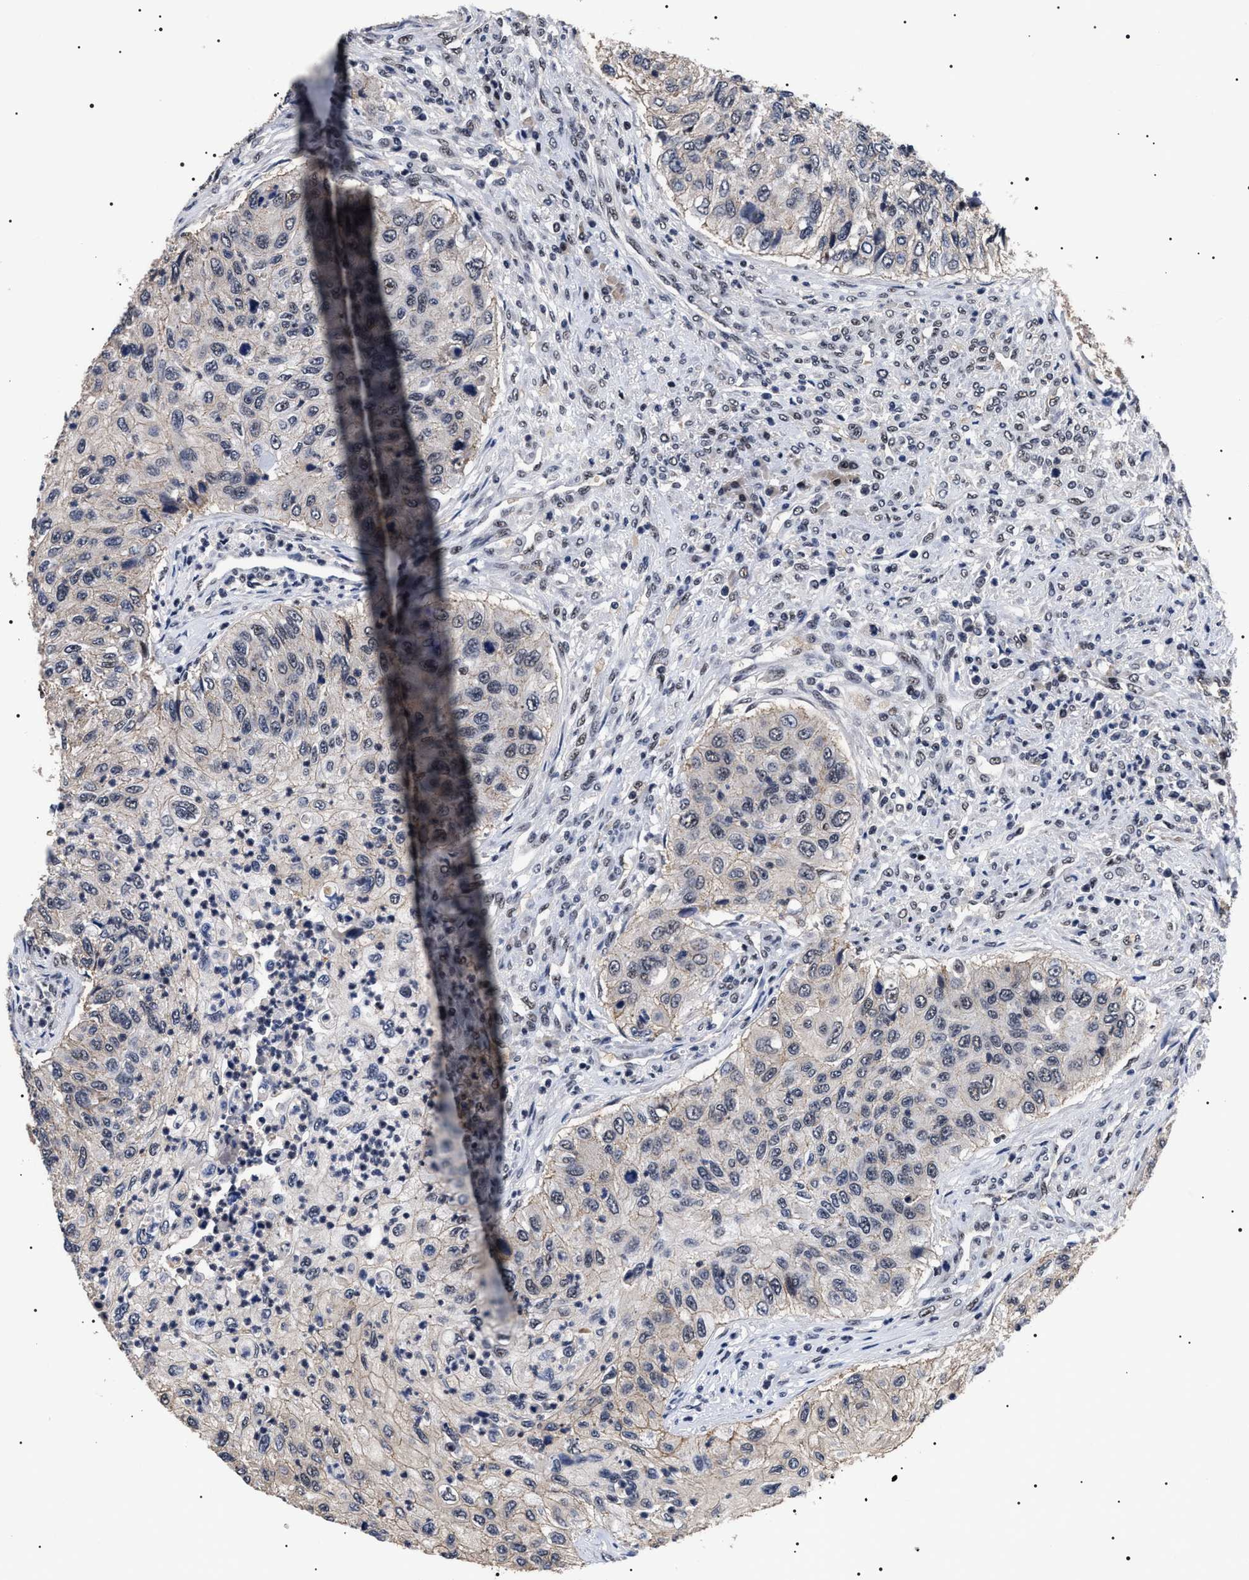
{"staining": {"intensity": "weak", "quantity": "<25%", "location": "cytoplasmic/membranous"}, "tissue": "urothelial cancer", "cell_type": "Tumor cells", "image_type": "cancer", "snomed": [{"axis": "morphology", "description": "Urothelial carcinoma, High grade"}, {"axis": "topography", "description": "Urinary bladder"}], "caption": "A high-resolution photomicrograph shows IHC staining of urothelial cancer, which demonstrates no significant positivity in tumor cells.", "gene": "CAAP1", "patient": {"sex": "female", "age": 60}}